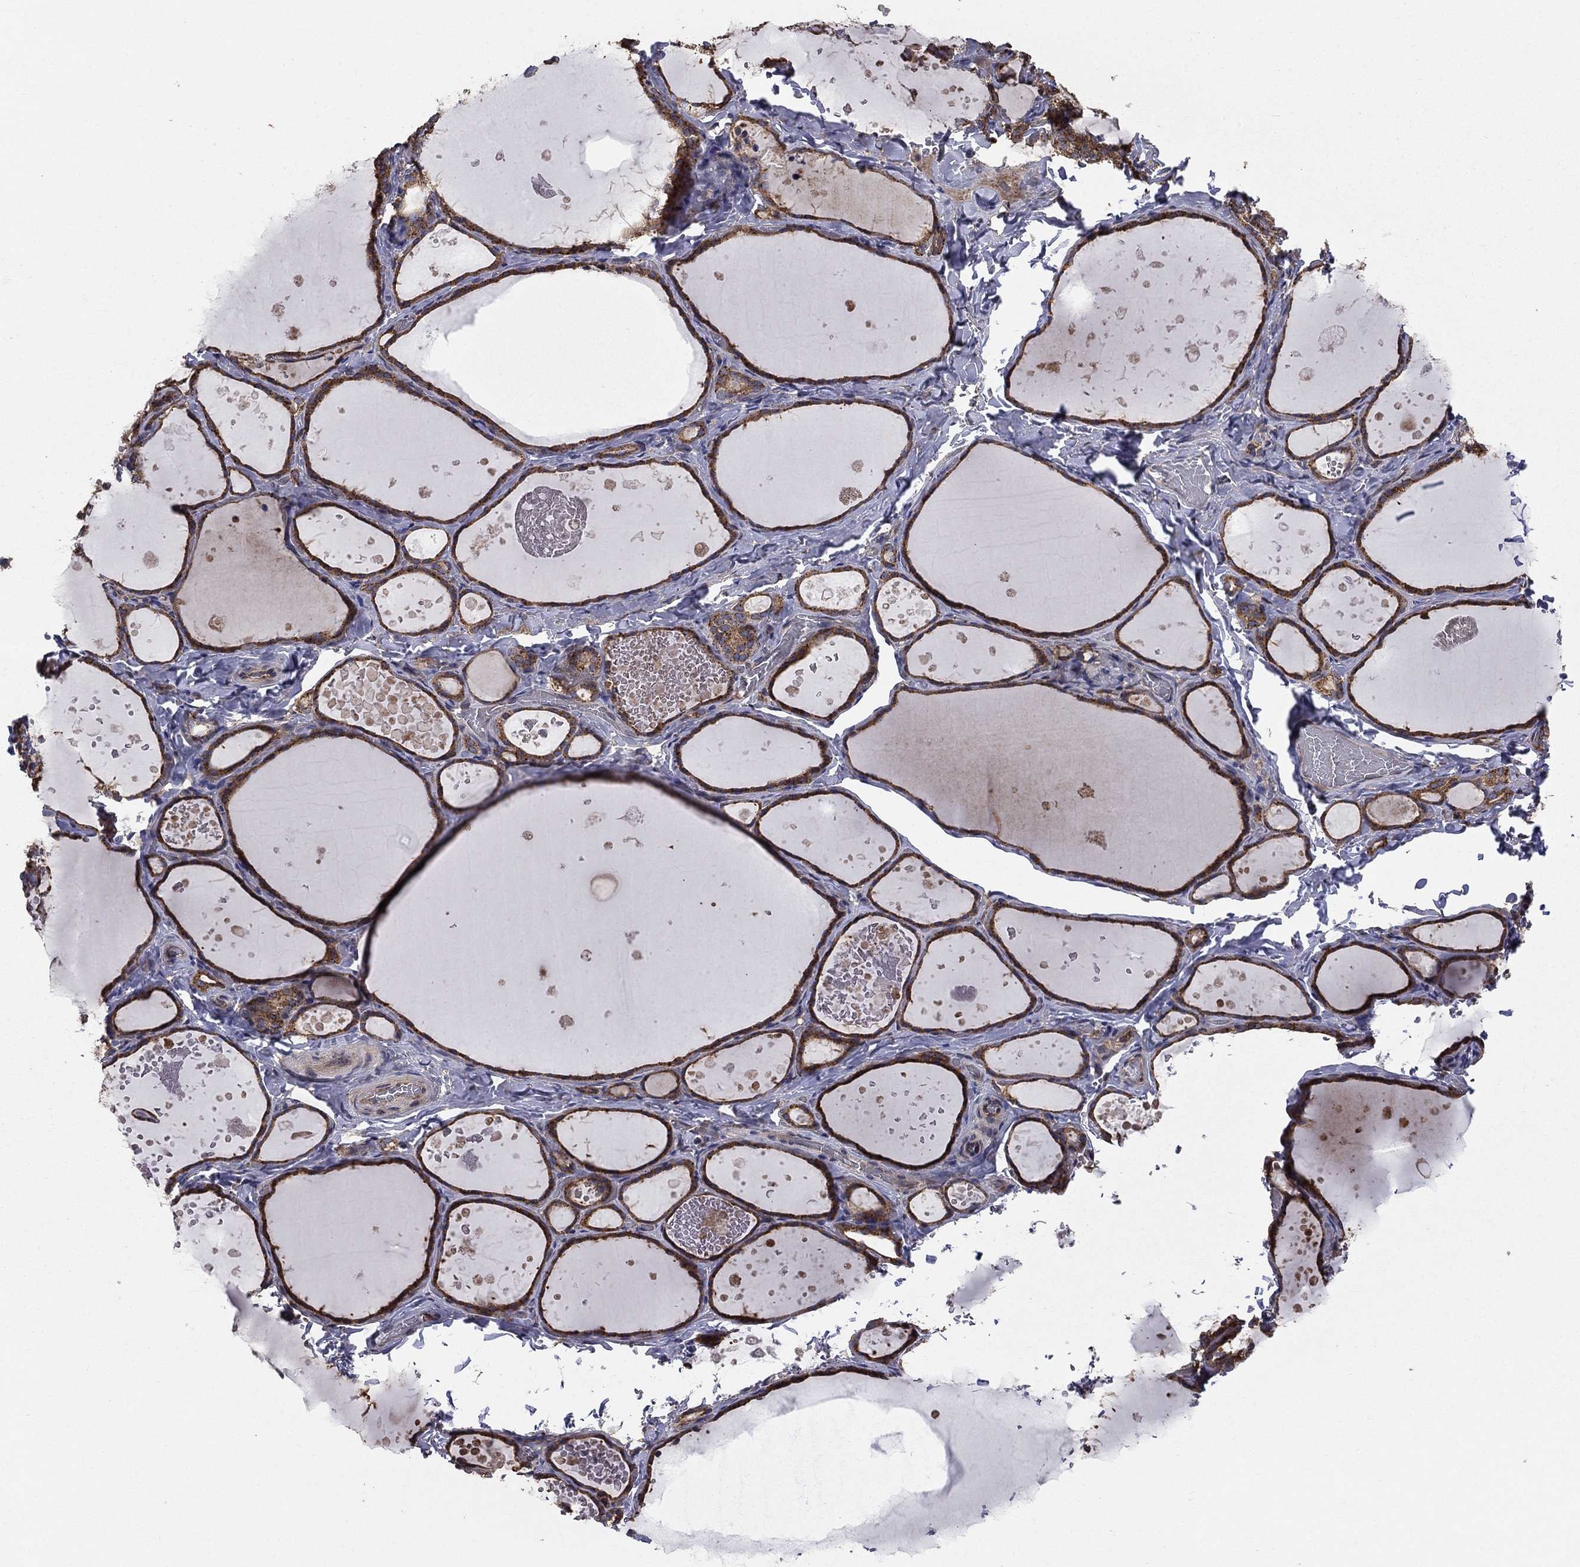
{"staining": {"intensity": "strong", "quantity": ">75%", "location": "cytoplasmic/membranous"}, "tissue": "thyroid gland", "cell_type": "Glandular cells", "image_type": "normal", "snomed": [{"axis": "morphology", "description": "Normal tissue, NOS"}, {"axis": "topography", "description": "Thyroid gland"}], "caption": "The photomicrograph displays a brown stain indicating the presence of a protein in the cytoplasmic/membranous of glandular cells in thyroid gland. Nuclei are stained in blue.", "gene": "BABAM2", "patient": {"sex": "female", "age": 56}}